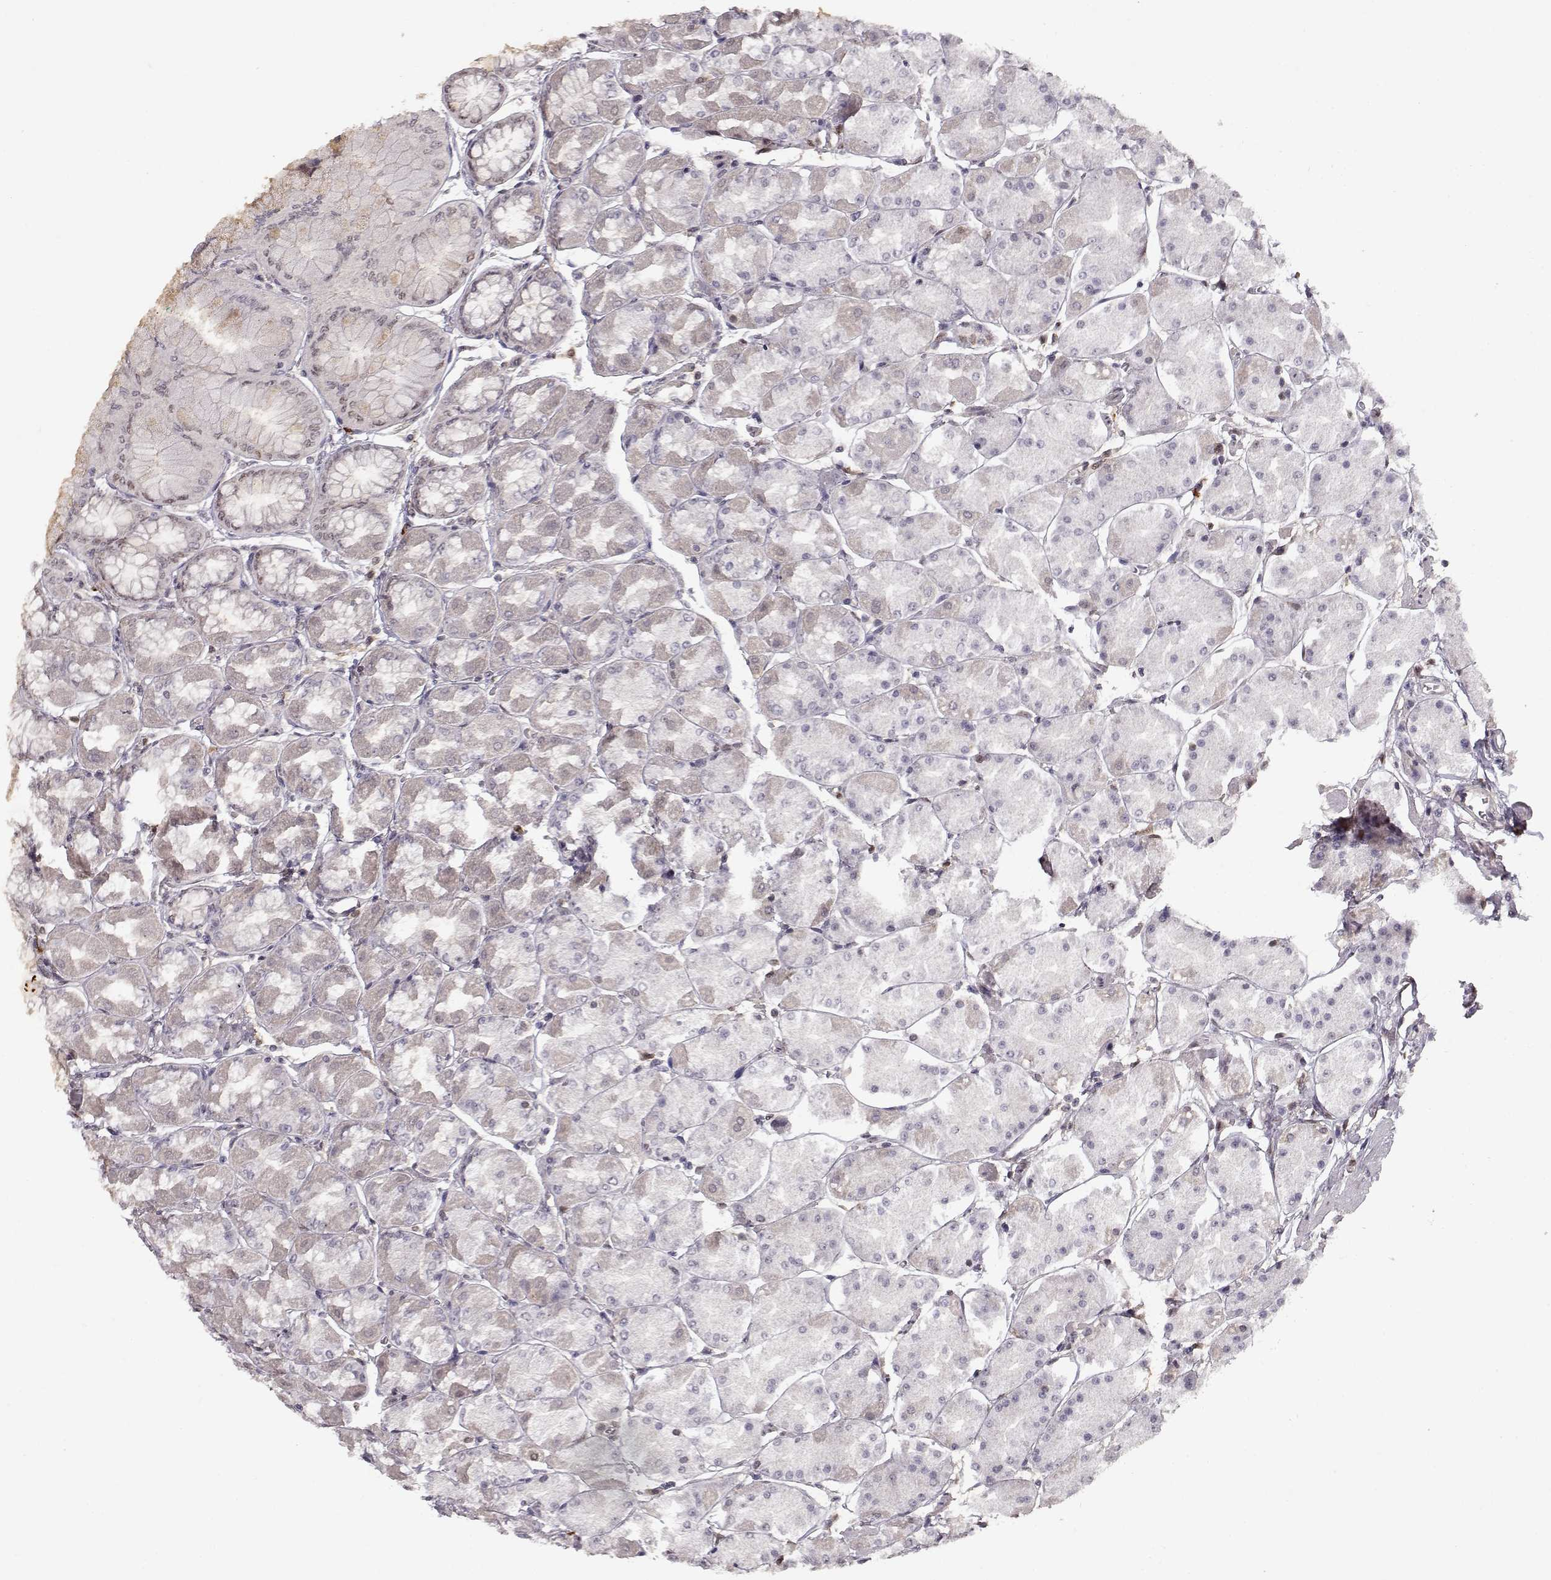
{"staining": {"intensity": "negative", "quantity": "none", "location": "none"}, "tissue": "stomach", "cell_type": "Glandular cells", "image_type": "normal", "snomed": [{"axis": "morphology", "description": "Normal tissue, NOS"}, {"axis": "topography", "description": "Stomach, upper"}], "caption": "This is an immunohistochemistry histopathology image of benign human stomach. There is no positivity in glandular cells.", "gene": "CDK4", "patient": {"sex": "male", "age": 60}}